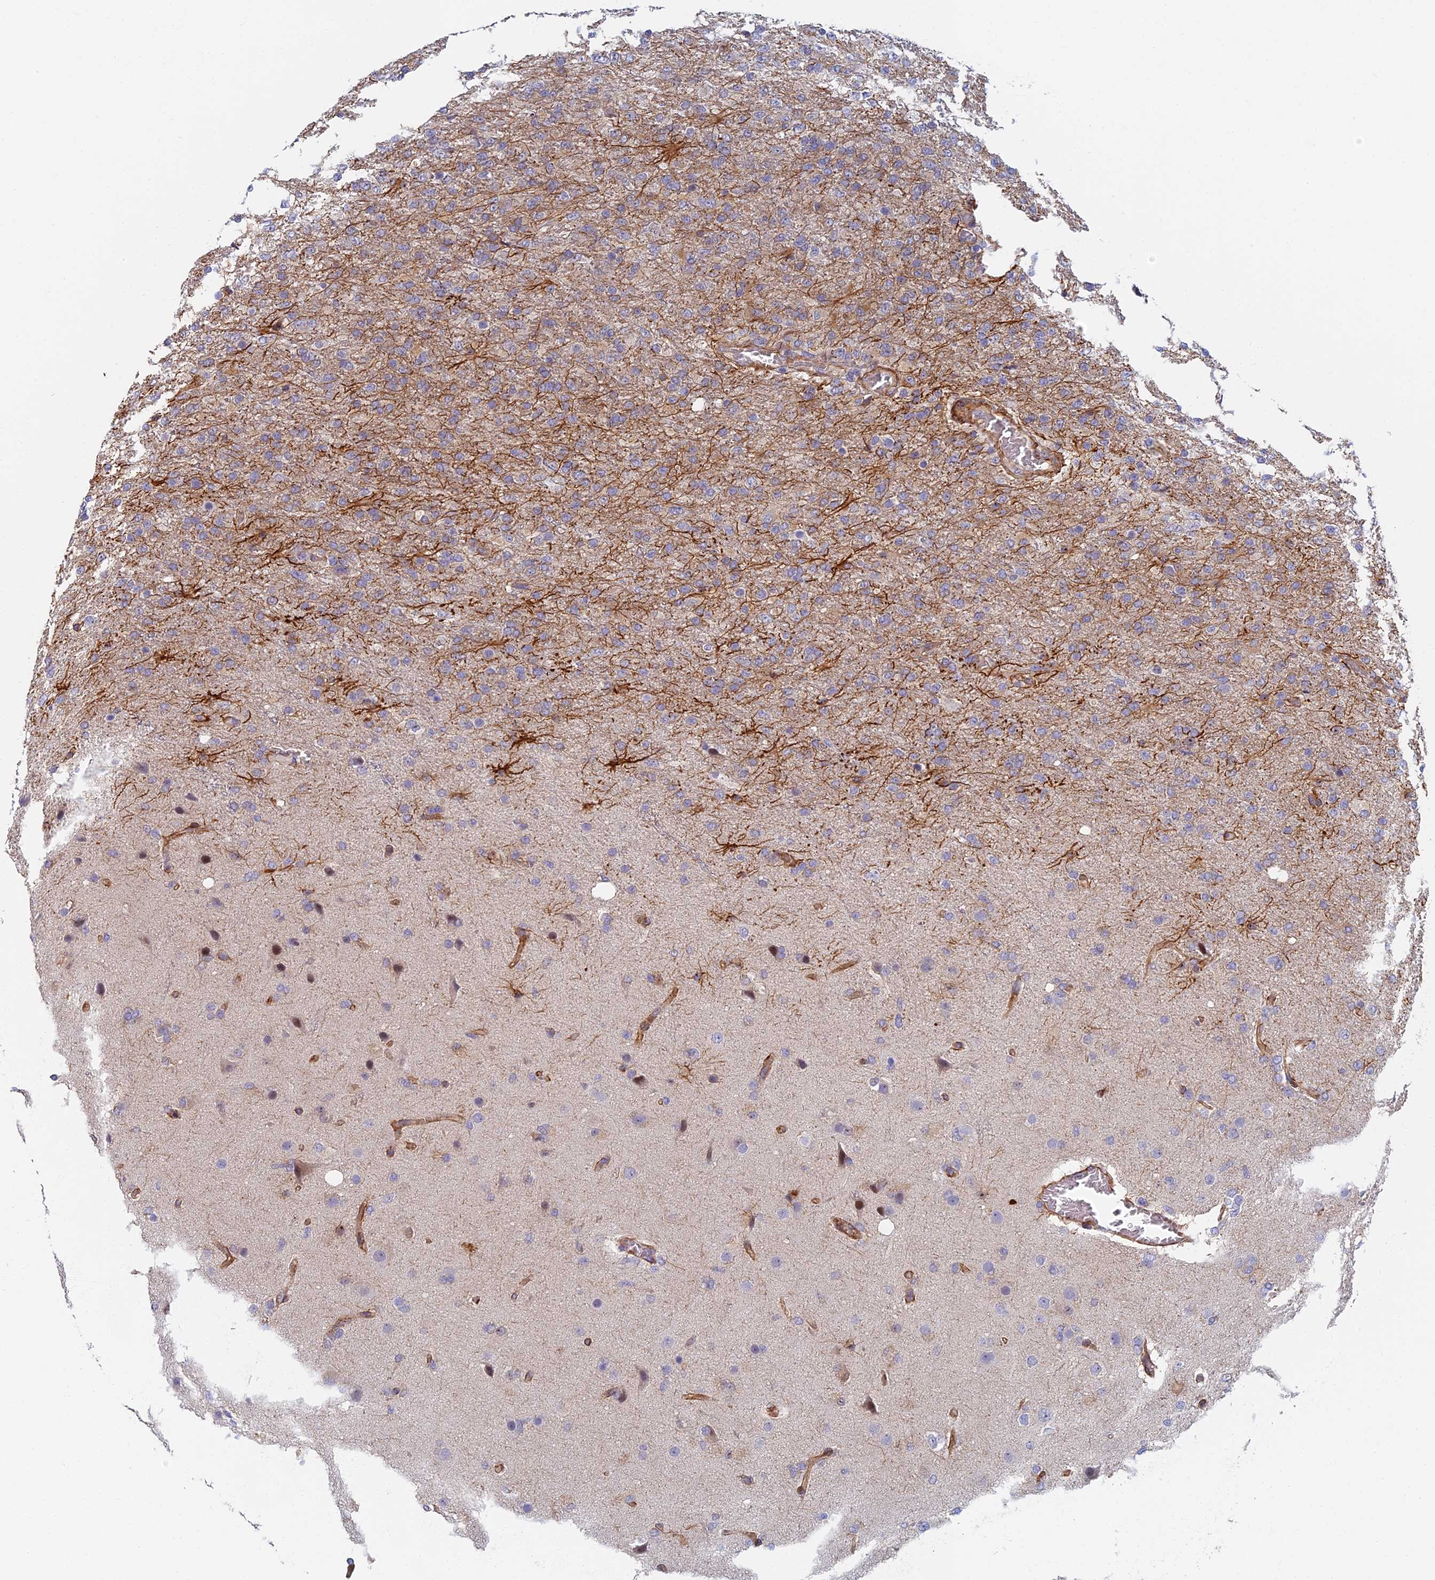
{"staining": {"intensity": "strong", "quantity": "<25%", "location": "cytoplasmic/membranous"}, "tissue": "glioma", "cell_type": "Tumor cells", "image_type": "cancer", "snomed": [{"axis": "morphology", "description": "Glioma, malignant, High grade"}, {"axis": "topography", "description": "Brain"}], "caption": "High-power microscopy captured an IHC image of high-grade glioma (malignant), revealing strong cytoplasmic/membranous expression in approximately <25% of tumor cells. (IHC, brightfield microscopy, high magnification).", "gene": "ABCB10", "patient": {"sex": "female", "age": 74}}